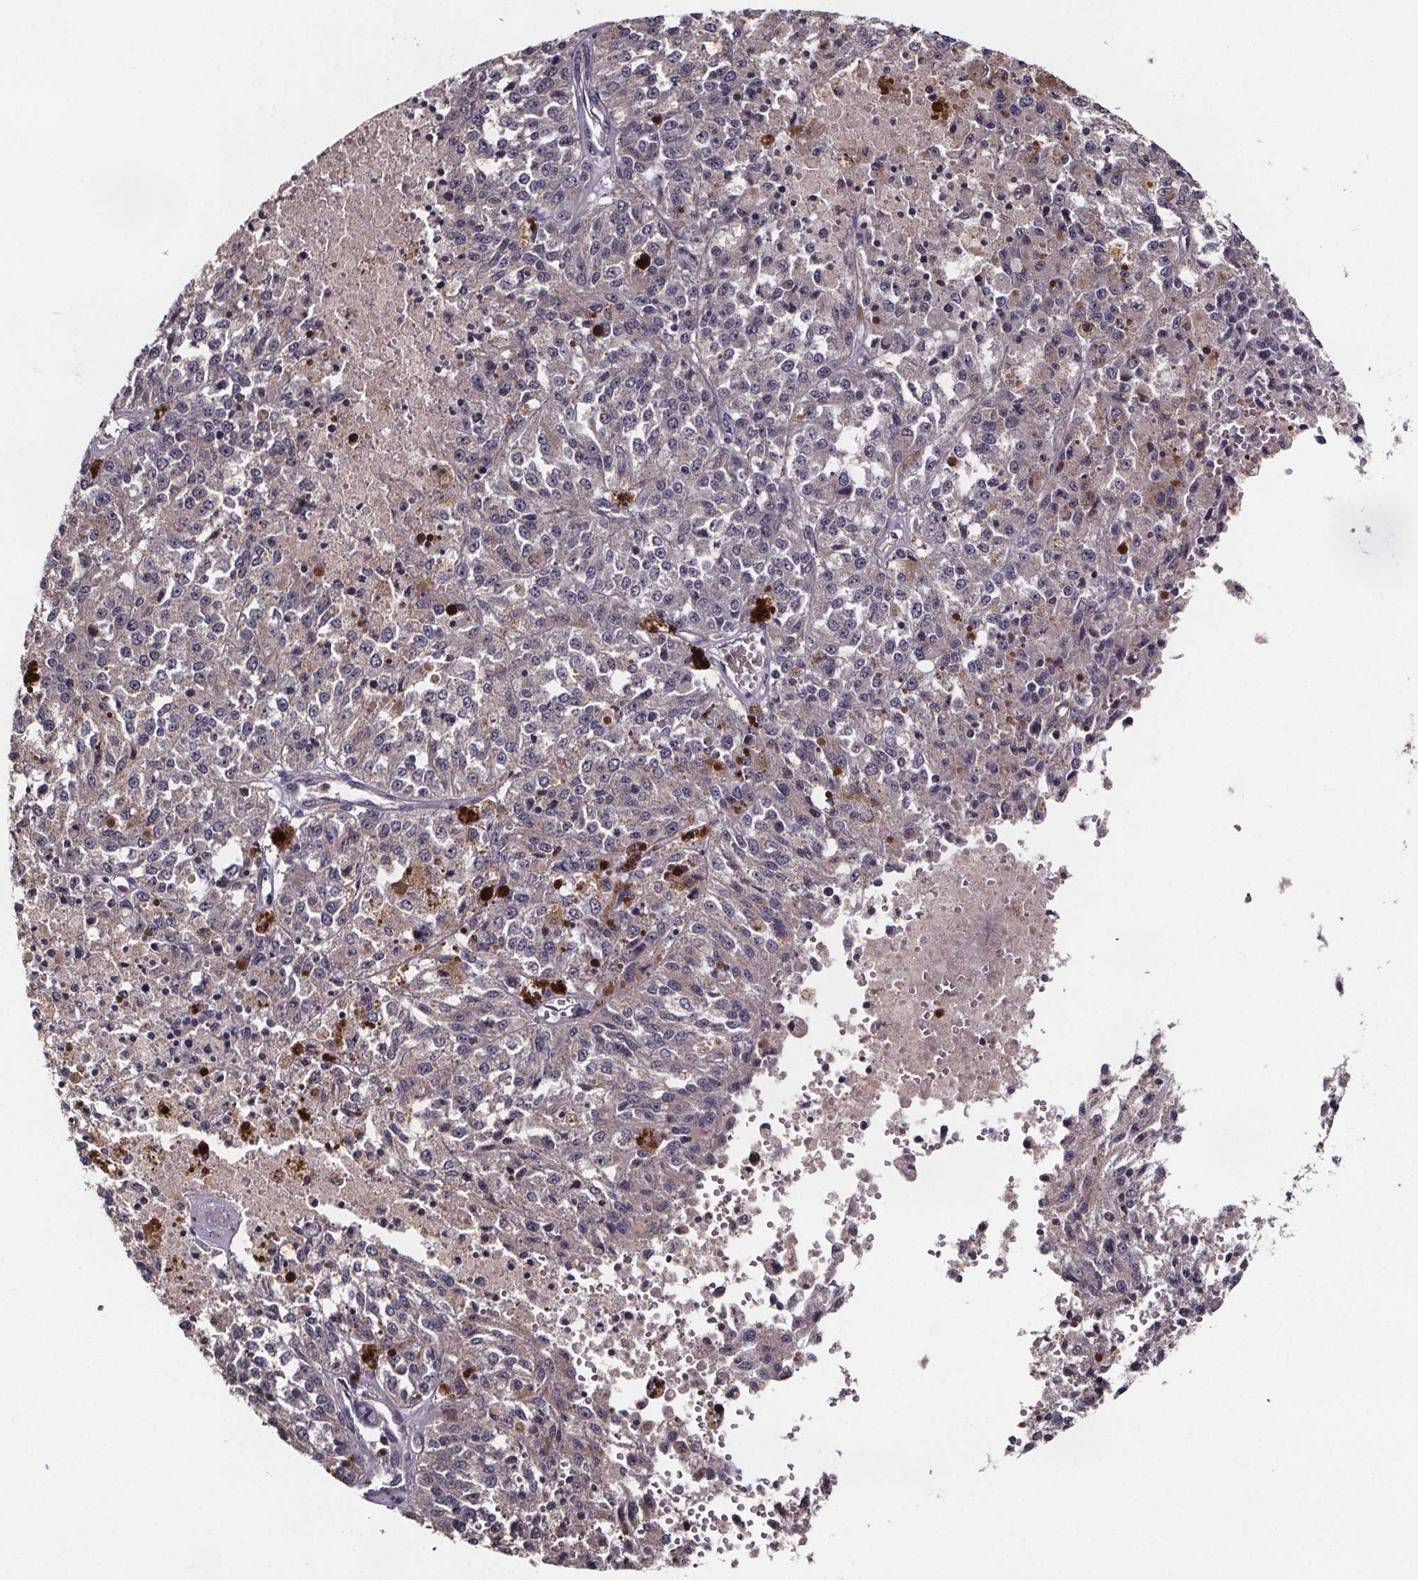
{"staining": {"intensity": "negative", "quantity": "none", "location": "none"}, "tissue": "melanoma", "cell_type": "Tumor cells", "image_type": "cancer", "snomed": [{"axis": "morphology", "description": "Malignant melanoma, Metastatic site"}, {"axis": "topography", "description": "Lymph node"}], "caption": "Immunohistochemistry of human melanoma exhibits no staining in tumor cells.", "gene": "SMIM1", "patient": {"sex": "female", "age": 64}}